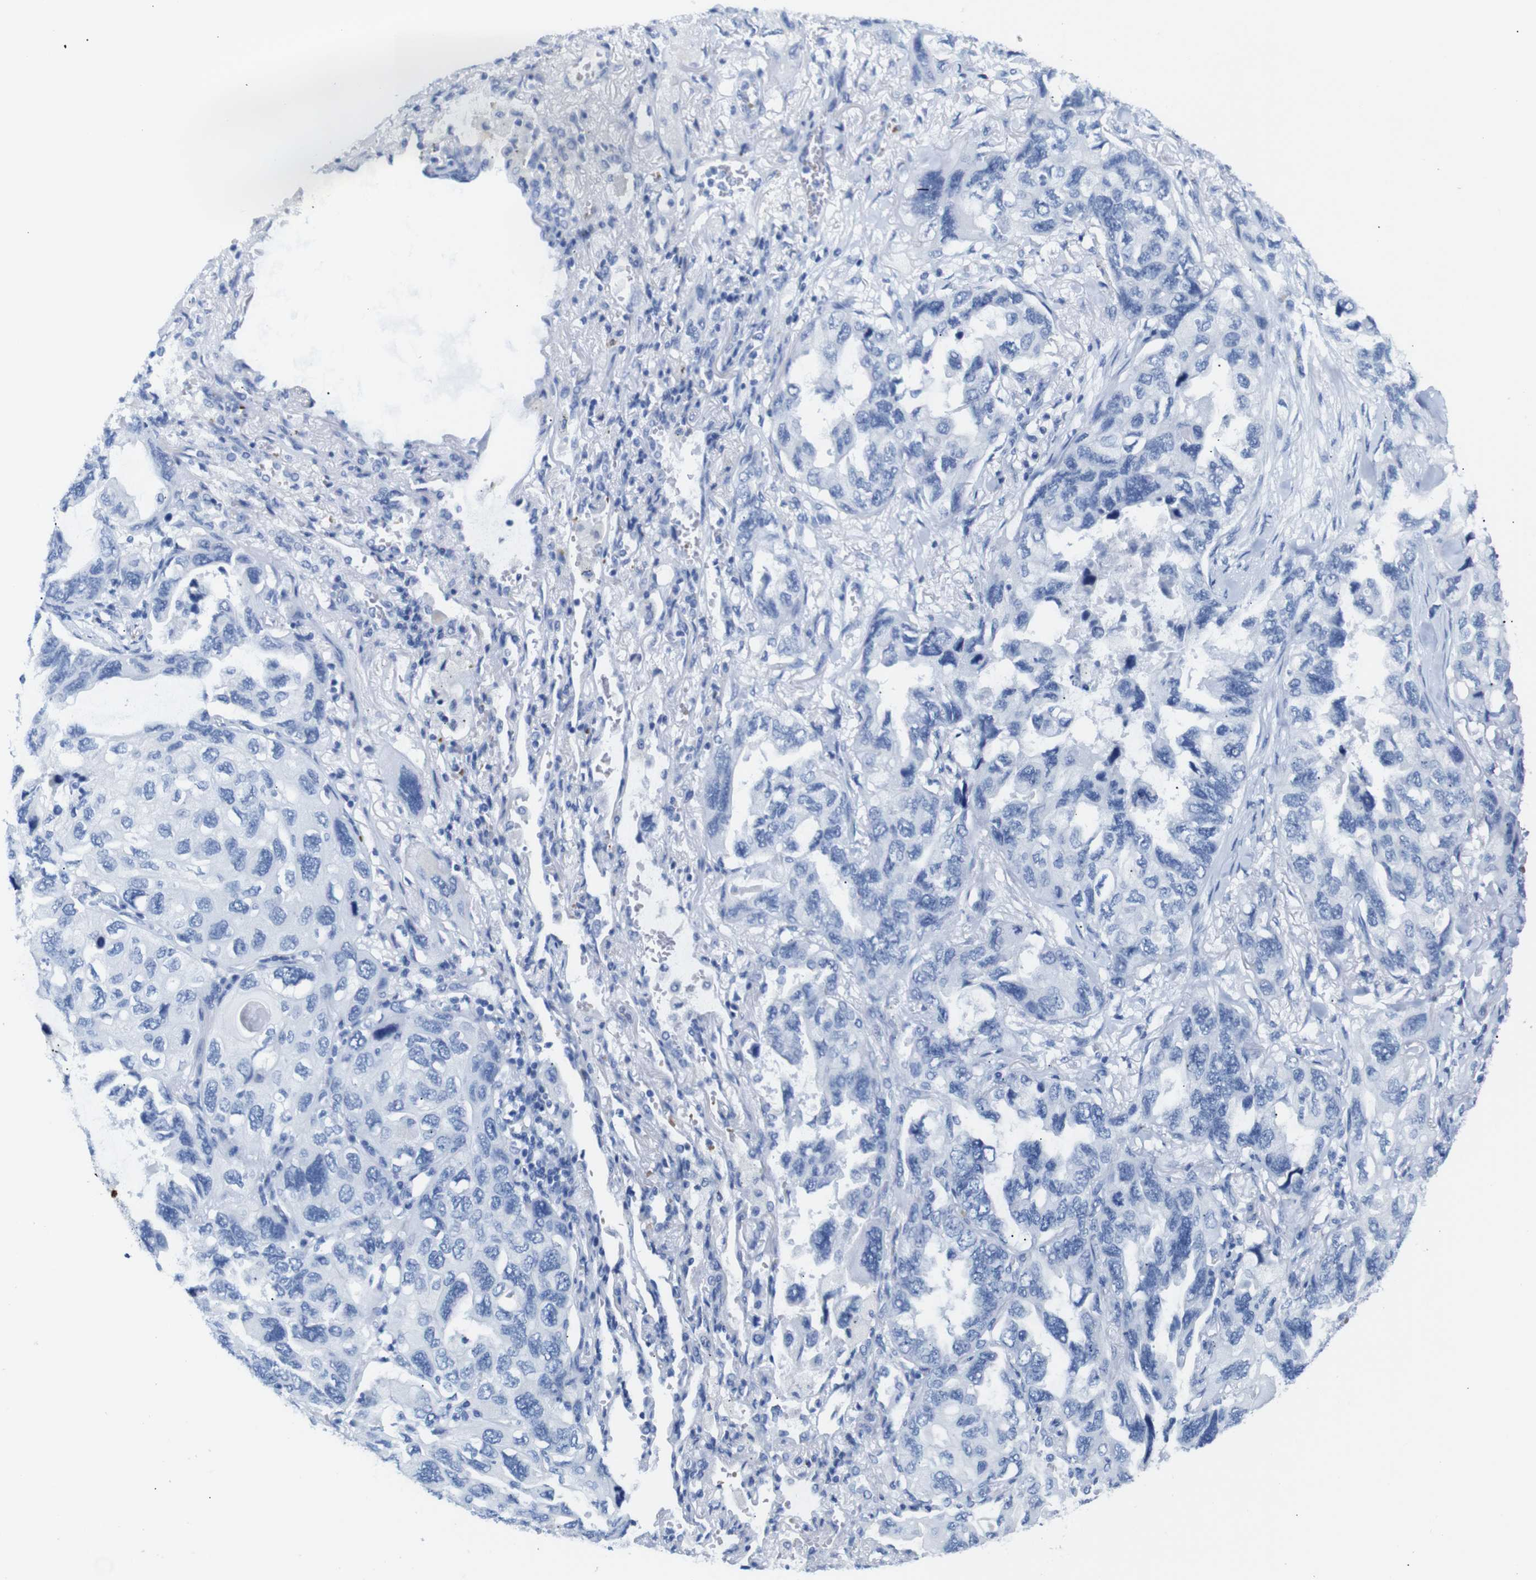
{"staining": {"intensity": "negative", "quantity": "none", "location": "none"}, "tissue": "lung cancer", "cell_type": "Tumor cells", "image_type": "cancer", "snomed": [{"axis": "morphology", "description": "Squamous cell carcinoma, NOS"}, {"axis": "topography", "description": "Lung"}], "caption": "Immunohistochemical staining of human lung squamous cell carcinoma displays no significant positivity in tumor cells.", "gene": "ERVMER34-1", "patient": {"sex": "female", "age": 73}}